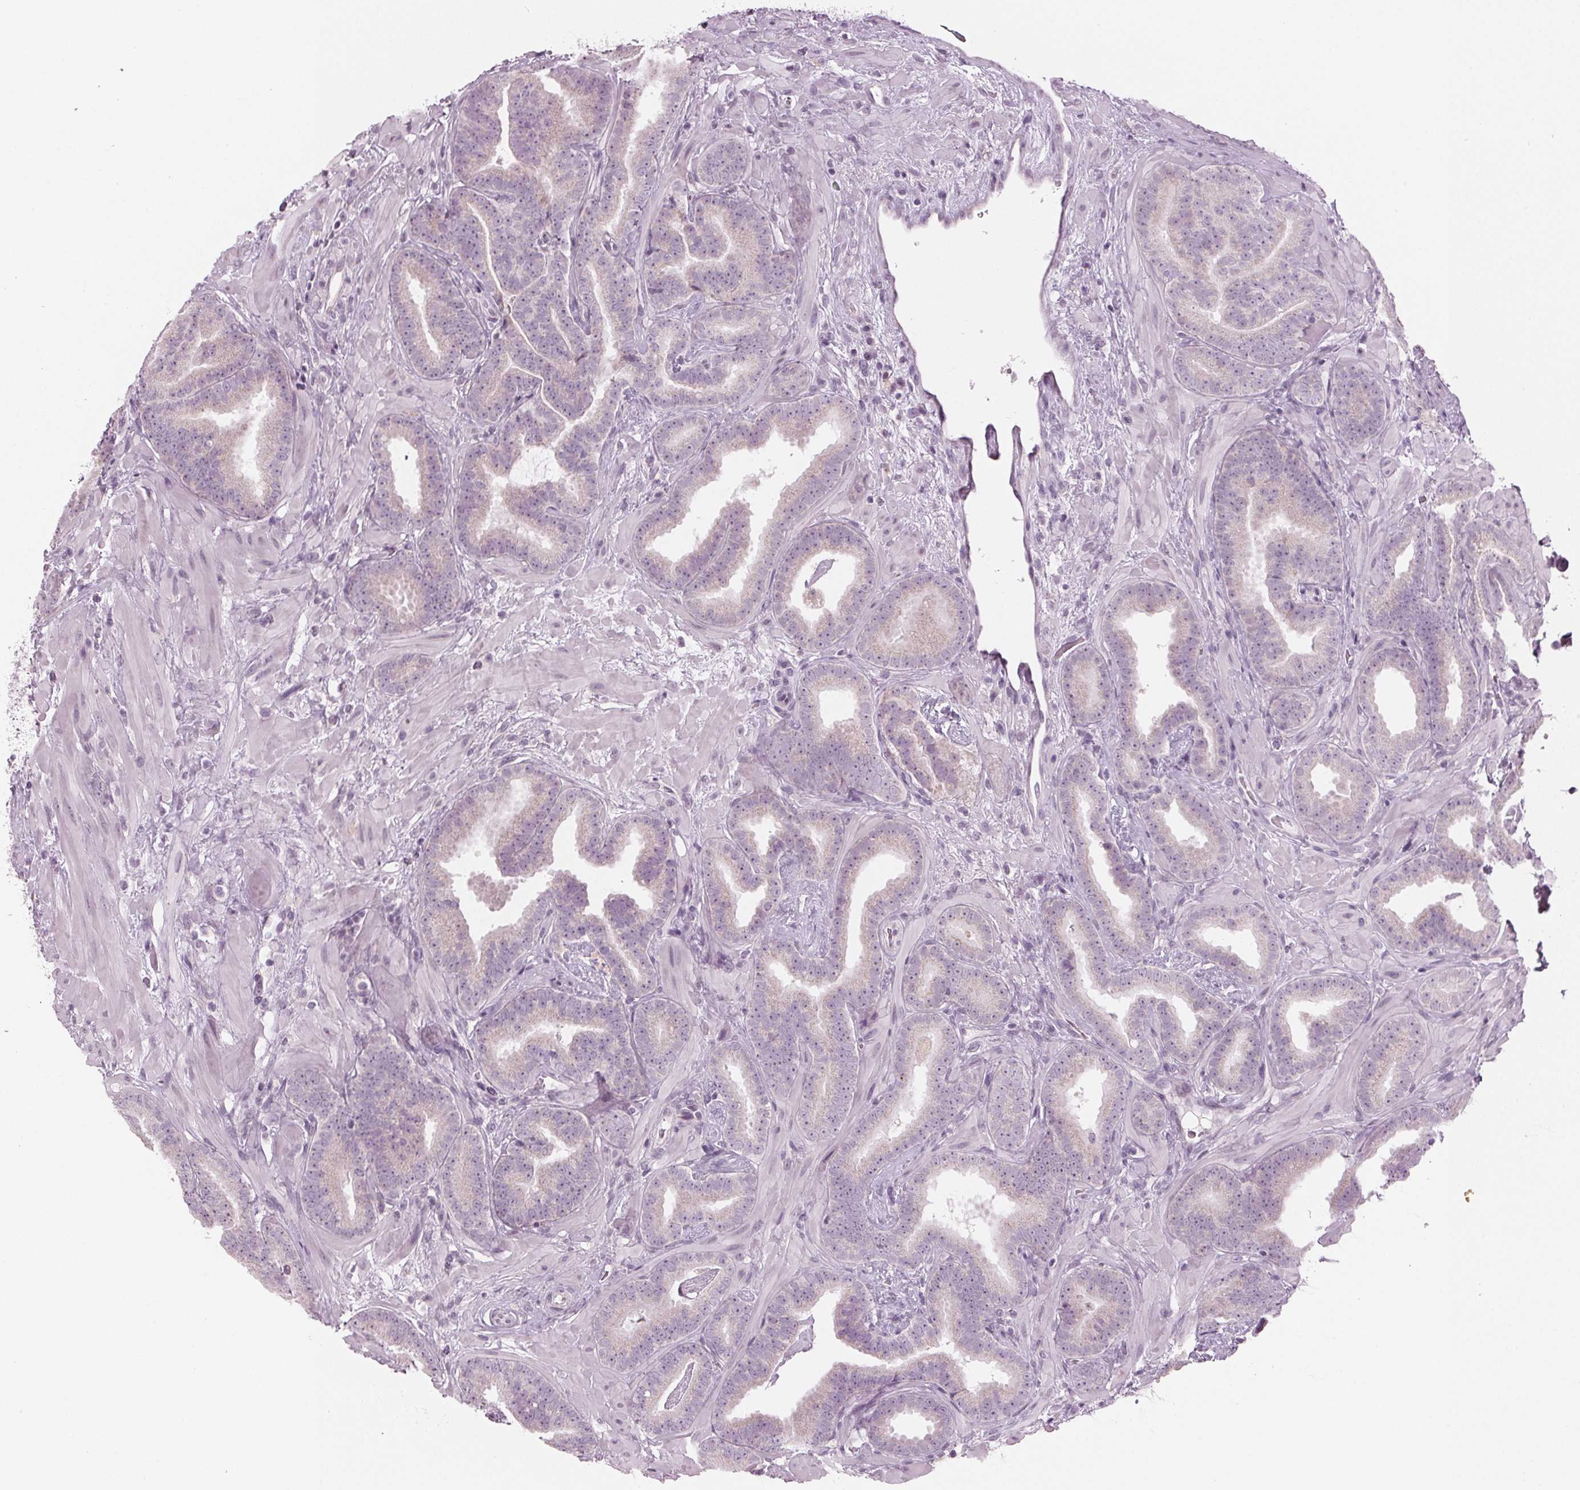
{"staining": {"intensity": "negative", "quantity": "none", "location": "none"}, "tissue": "prostate cancer", "cell_type": "Tumor cells", "image_type": "cancer", "snomed": [{"axis": "morphology", "description": "Adenocarcinoma, Low grade"}, {"axis": "topography", "description": "Prostate"}], "caption": "A photomicrograph of prostate cancer stained for a protein reveals no brown staining in tumor cells. (Brightfield microscopy of DAB IHC at high magnification).", "gene": "PRAP1", "patient": {"sex": "male", "age": 63}}